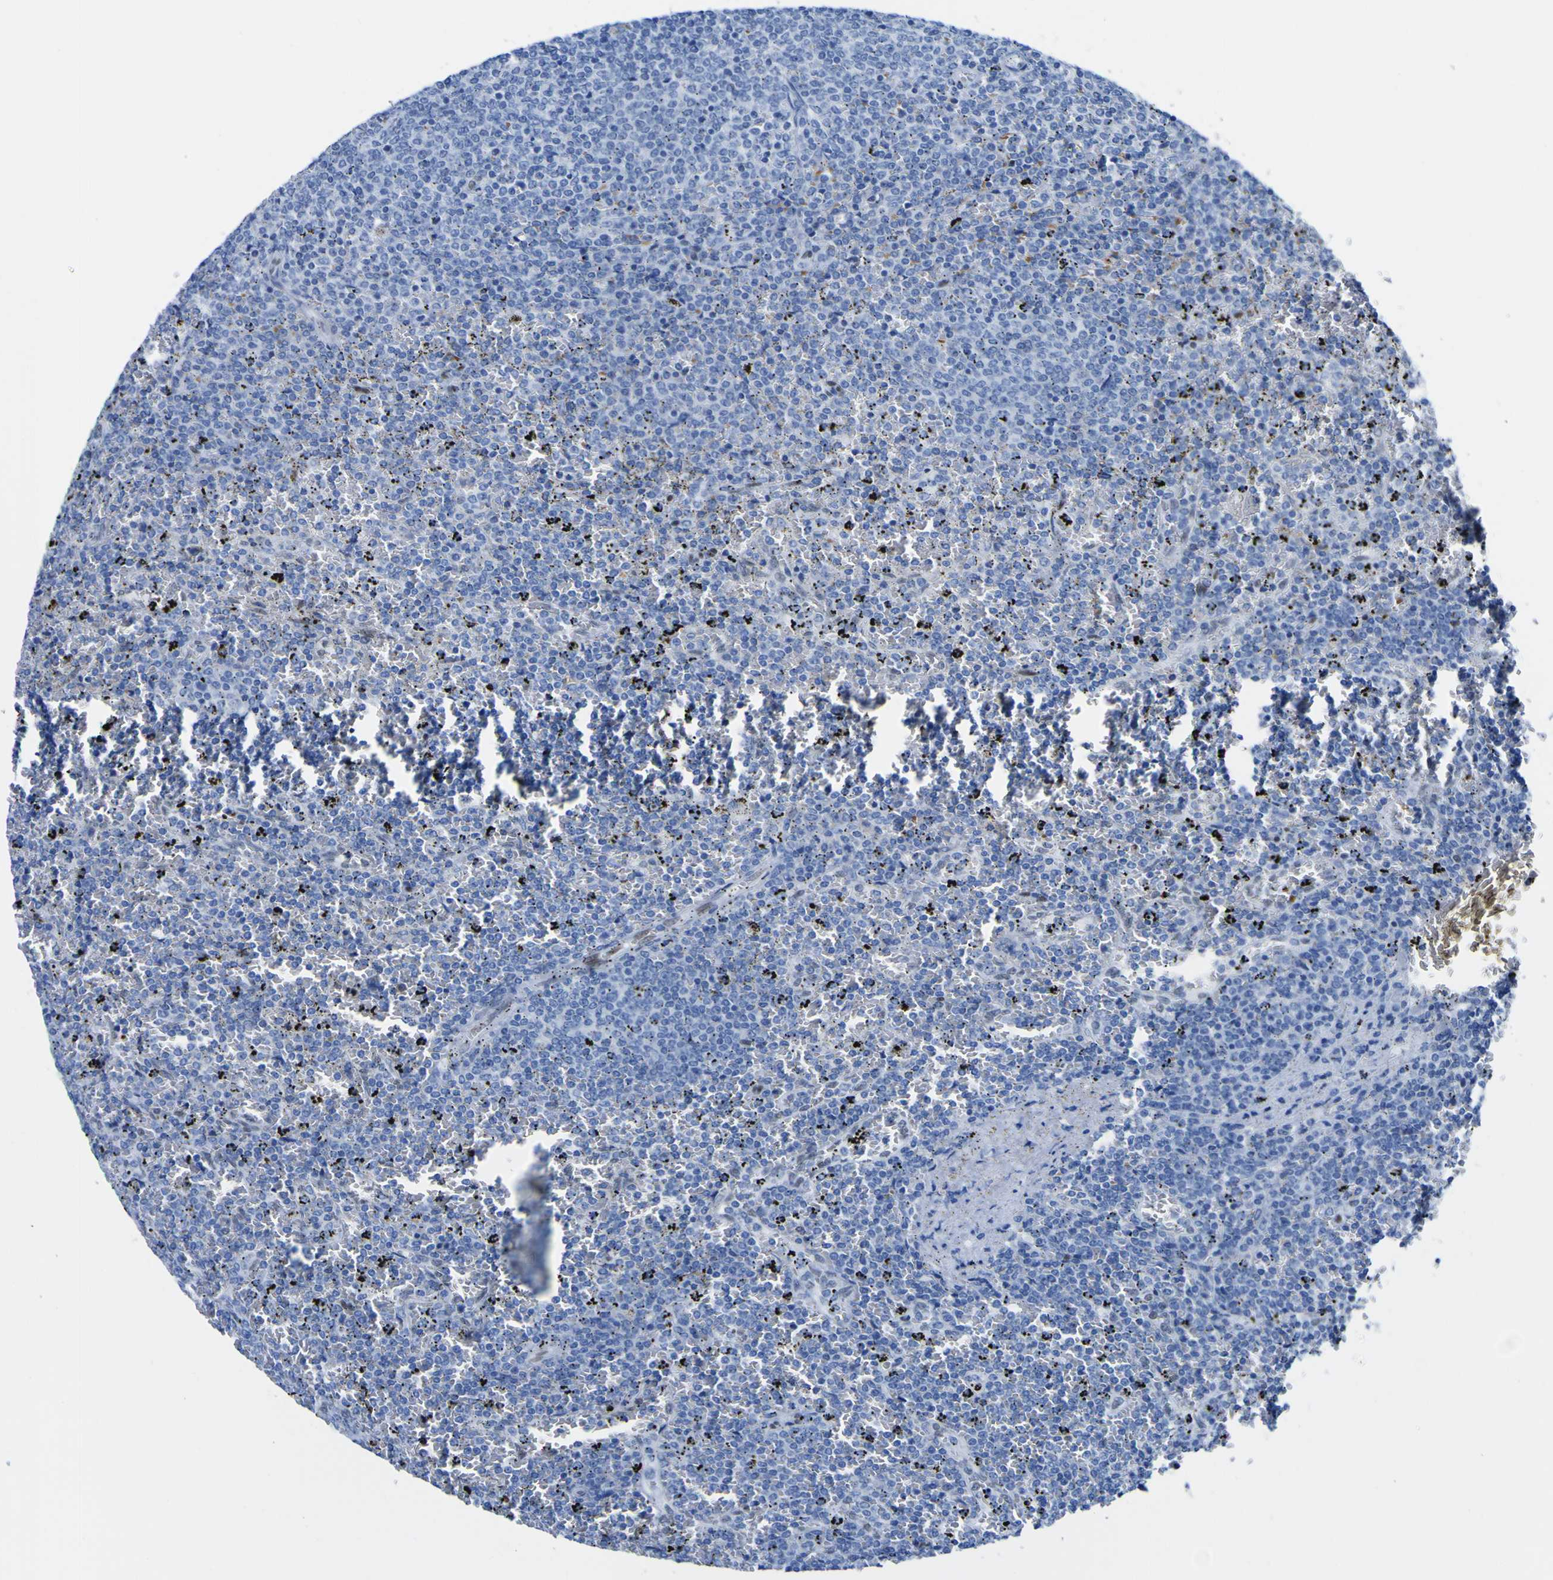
{"staining": {"intensity": "negative", "quantity": "none", "location": "none"}, "tissue": "lymphoma", "cell_type": "Tumor cells", "image_type": "cancer", "snomed": [{"axis": "morphology", "description": "Malignant lymphoma, non-Hodgkin's type, Low grade"}, {"axis": "topography", "description": "Spleen"}], "caption": "Human malignant lymphoma, non-Hodgkin's type (low-grade) stained for a protein using immunohistochemistry demonstrates no positivity in tumor cells.", "gene": "DACH1", "patient": {"sex": "female", "age": 77}}